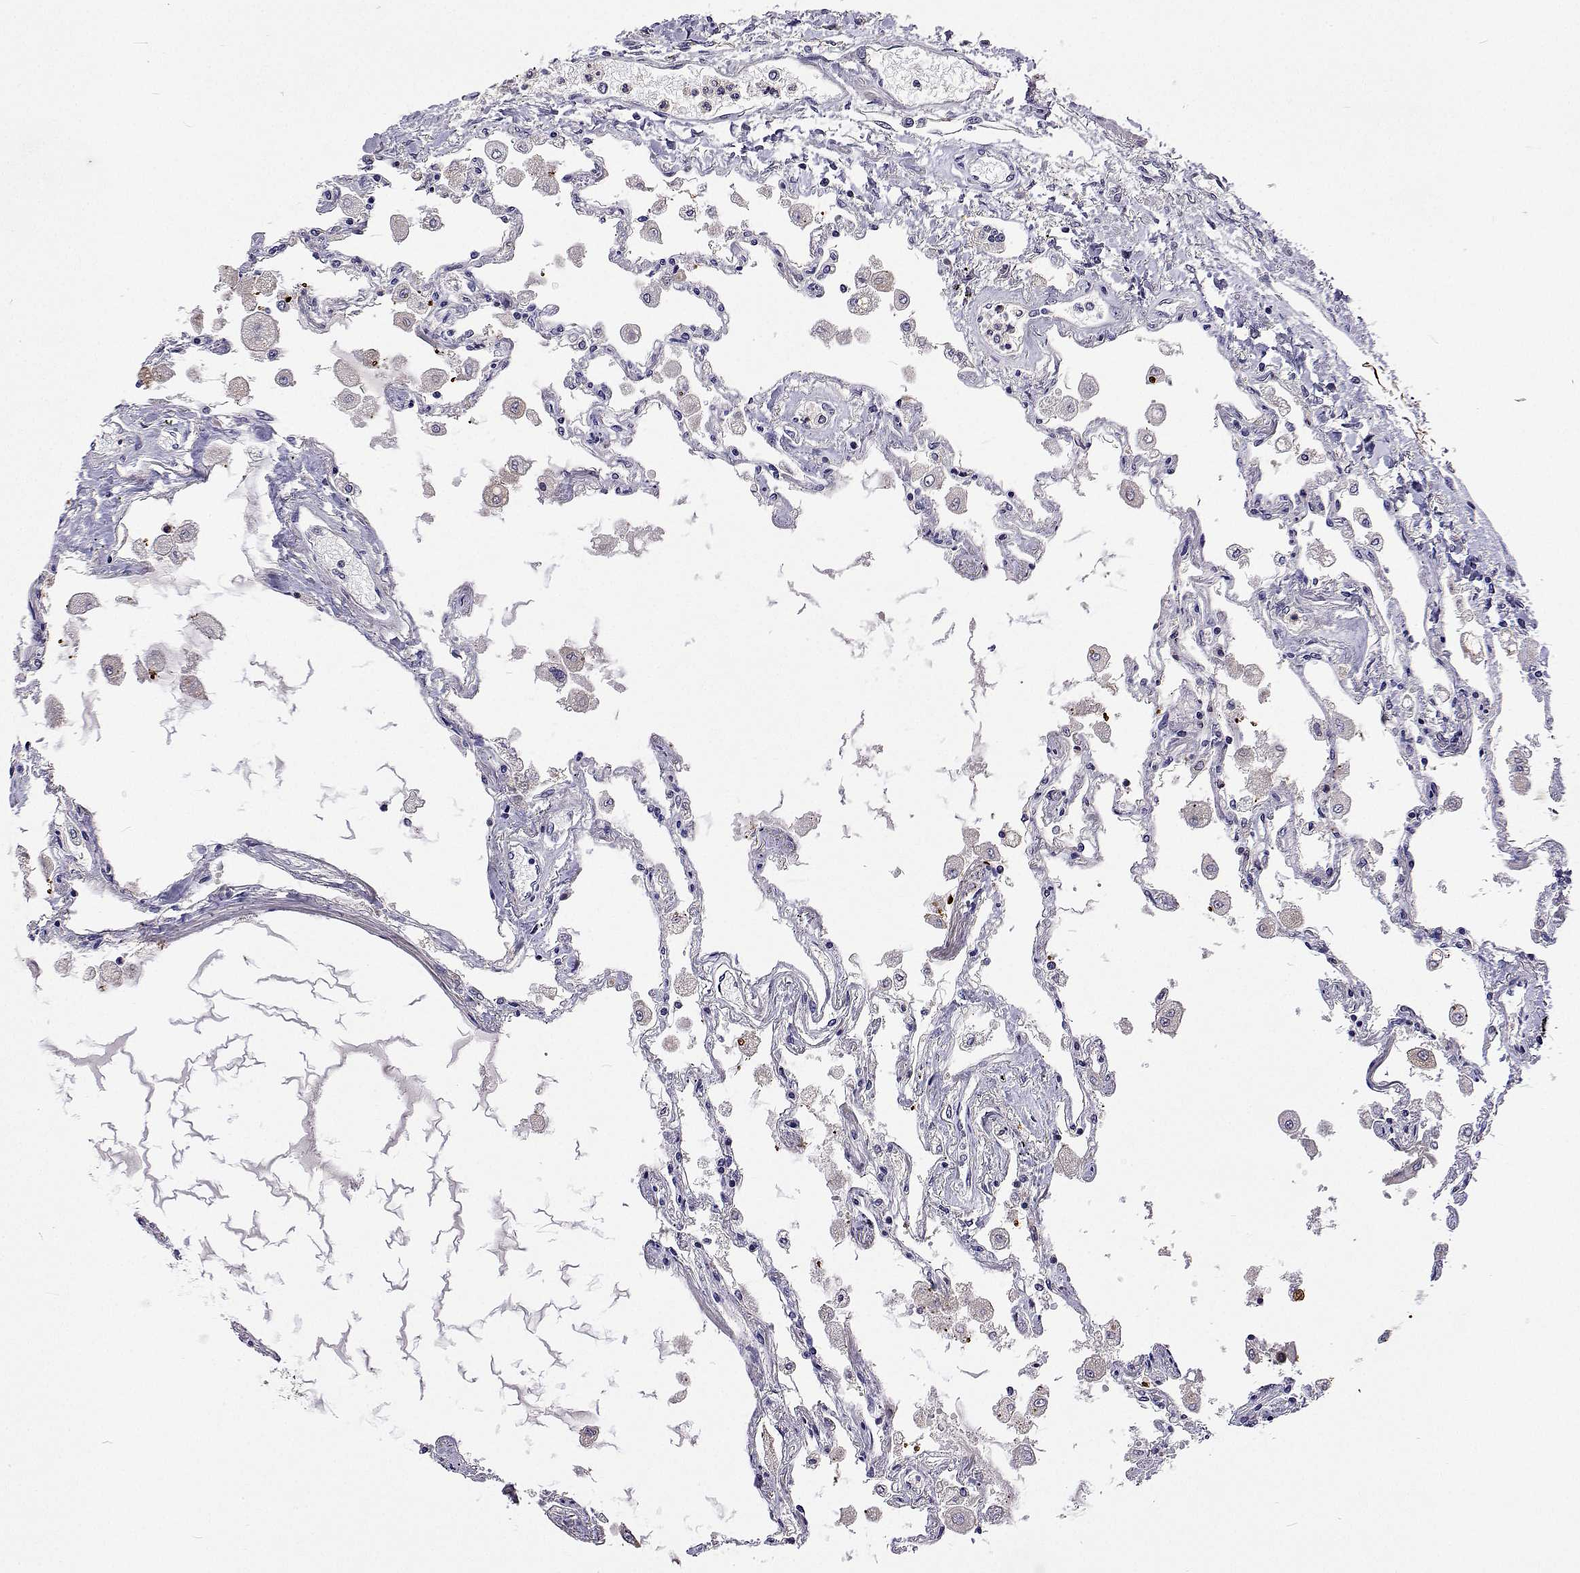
{"staining": {"intensity": "moderate", "quantity": "<25%", "location": "cytoplasmic/membranous"}, "tissue": "lung", "cell_type": "Alveolar cells", "image_type": "normal", "snomed": [{"axis": "morphology", "description": "Normal tissue, NOS"}, {"axis": "morphology", "description": "Adenocarcinoma, NOS"}, {"axis": "topography", "description": "Cartilage tissue"}, {"axis": "topography", "description": "Lung"}], "caption": "Immunohistochemistry (DAB) staining of benign lung exhibits moderate cytoplasmic/membranous protein staining in about <25% of alveolar cells.", "gene": "DHTKD1", "patient": {"sex": "female", "age": 67}}